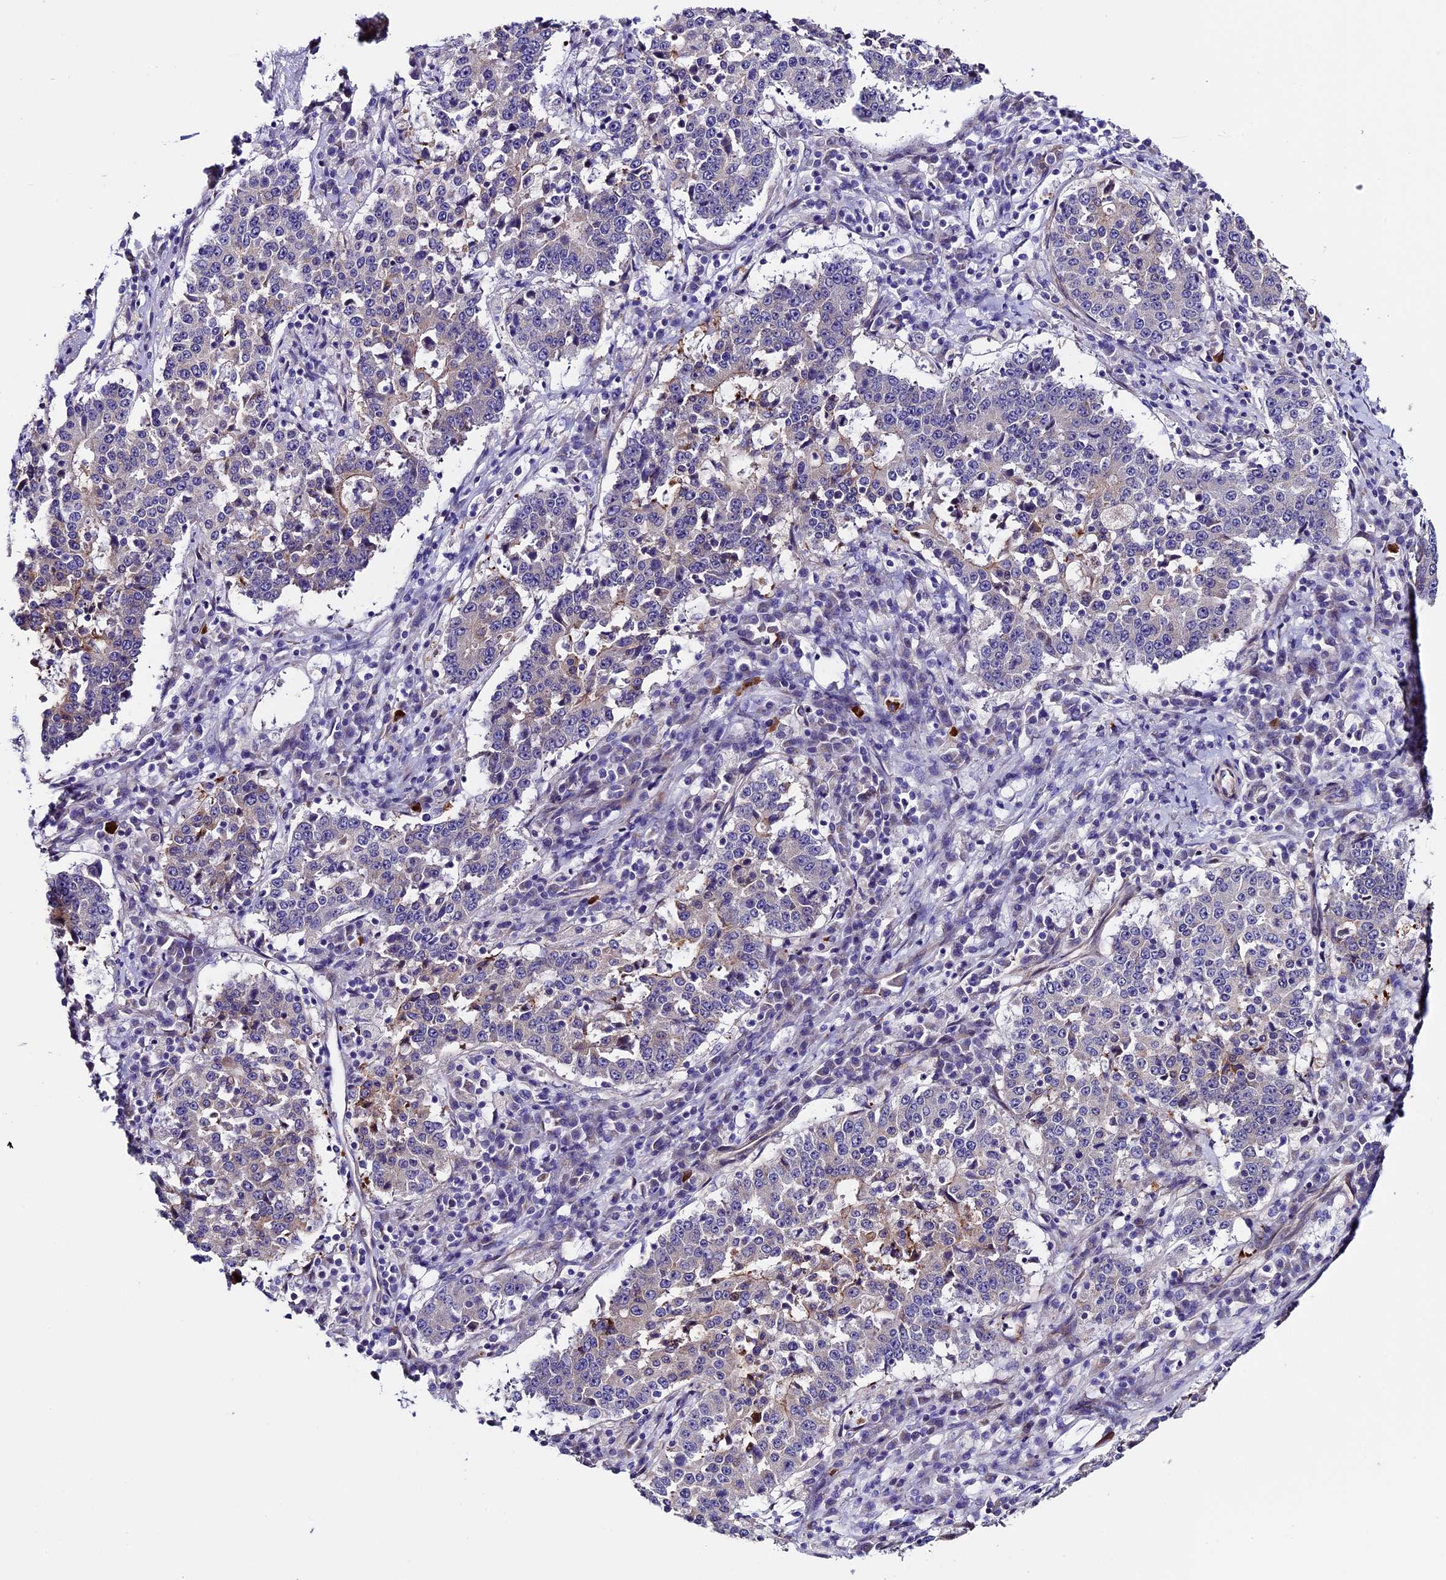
{"staining": {"intensity": "negative", "quantity": "none", "location": "none"}, "tissue": "stomach cancer", "cell_type": "Tumor cells", "image_type": "cancer", "snomed": [{"axis": "morphology", "description": "Adenocarcinoma, NOS"}, {"axis": "topography", "description": "Stomach"}], "caption": "Tumor cells are negative for protein expression in human stomach cancer. (Brightfield microscopy of DAB immunohistochemistry at high magnification).", "gene": "TMEM171", "patient": {"sex": "male", "age": 59}}